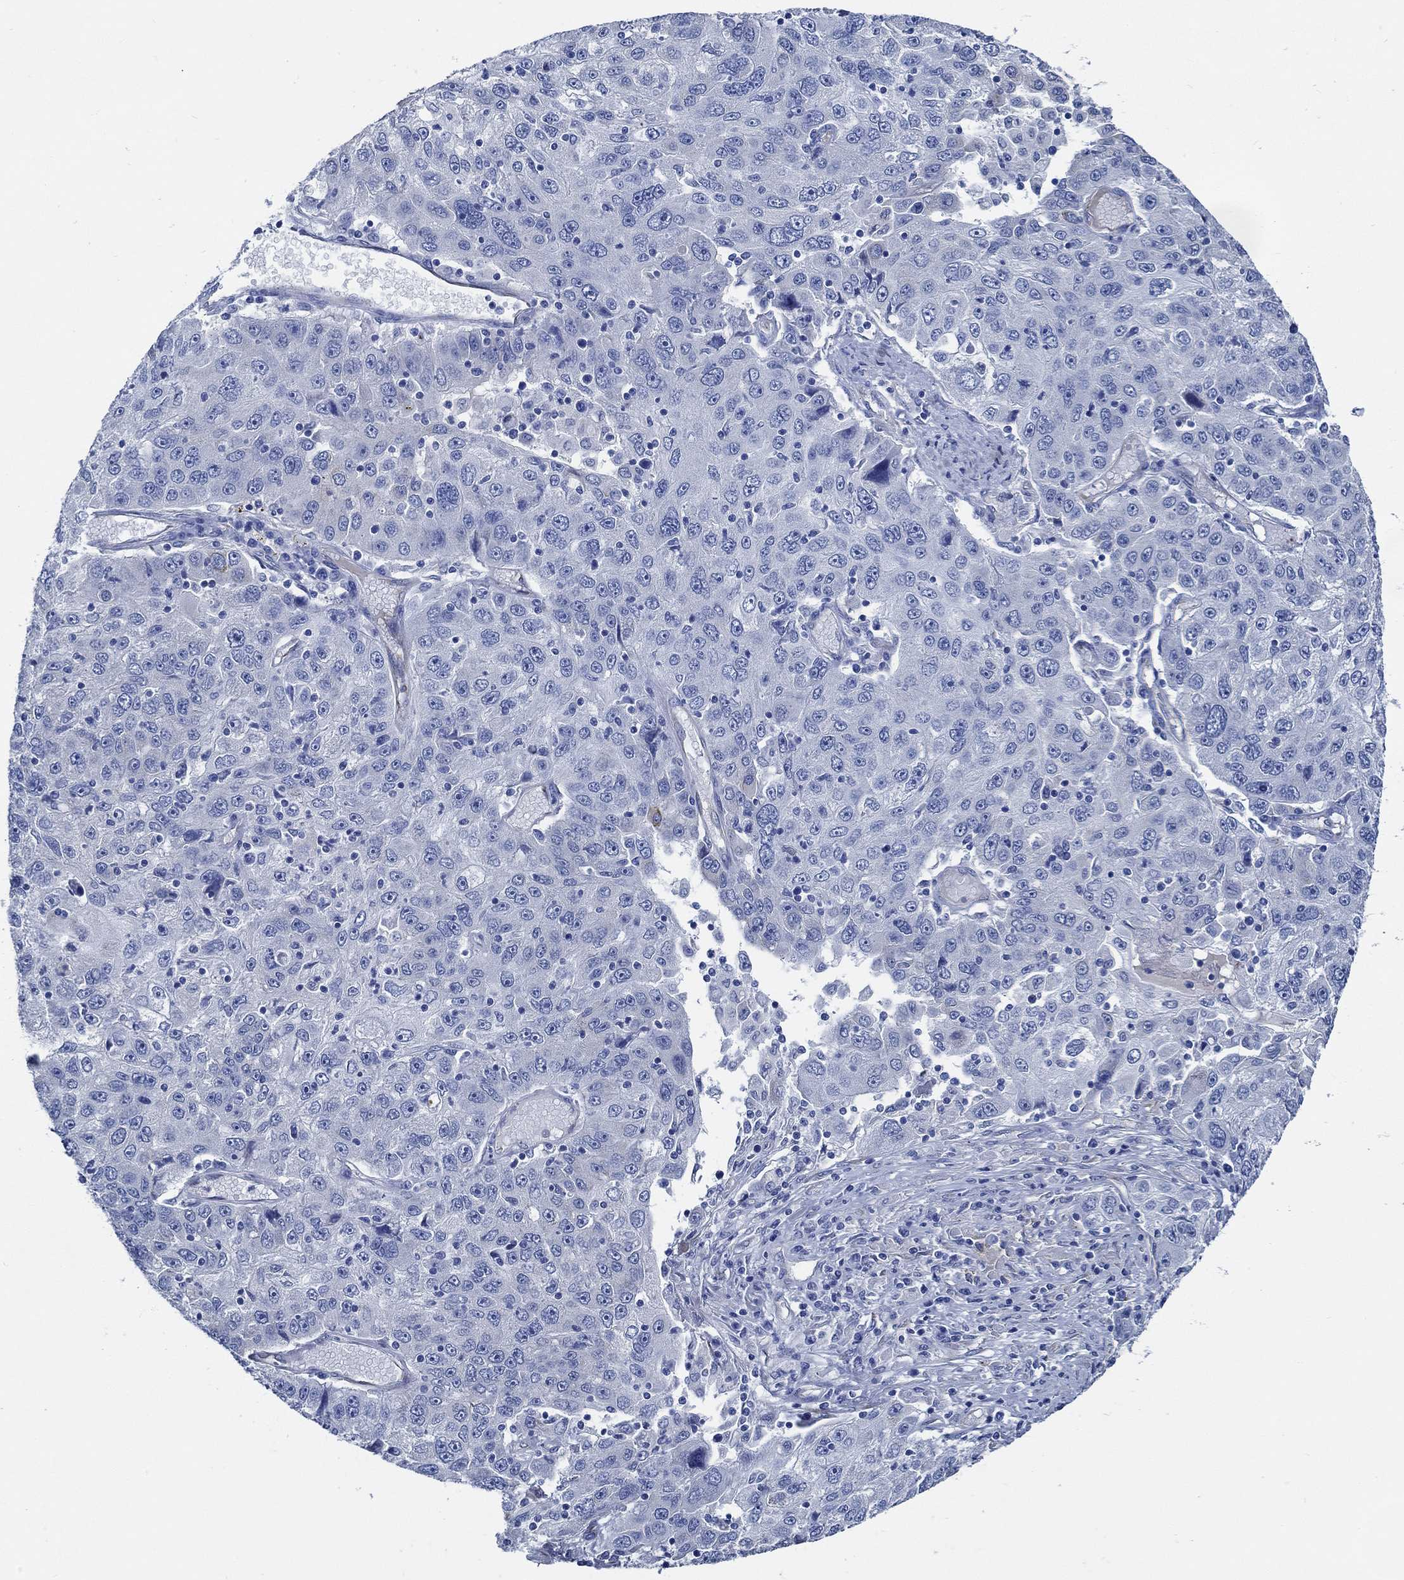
{"staining": {"intensity": "negative", "quantity": "none", "location": "none"}, "tissue": "stomach cancer", "cell_type": "Tumor cells", "image_type": "cancer", "snomed": [{"axis": "morphology", "description": "Adenocarcinoma, NOS"}, {"axis": "topography", "description": "Stomach"}], "caption": "An immunohistochemistry image of stomach adenocarcinoma is shown. There is no staining in tumor cells of stomach adenocarcinoma. Nuclei are stained in blue.", "gene": "HECW2", "patient": {"sex": "male", "age": 56}}